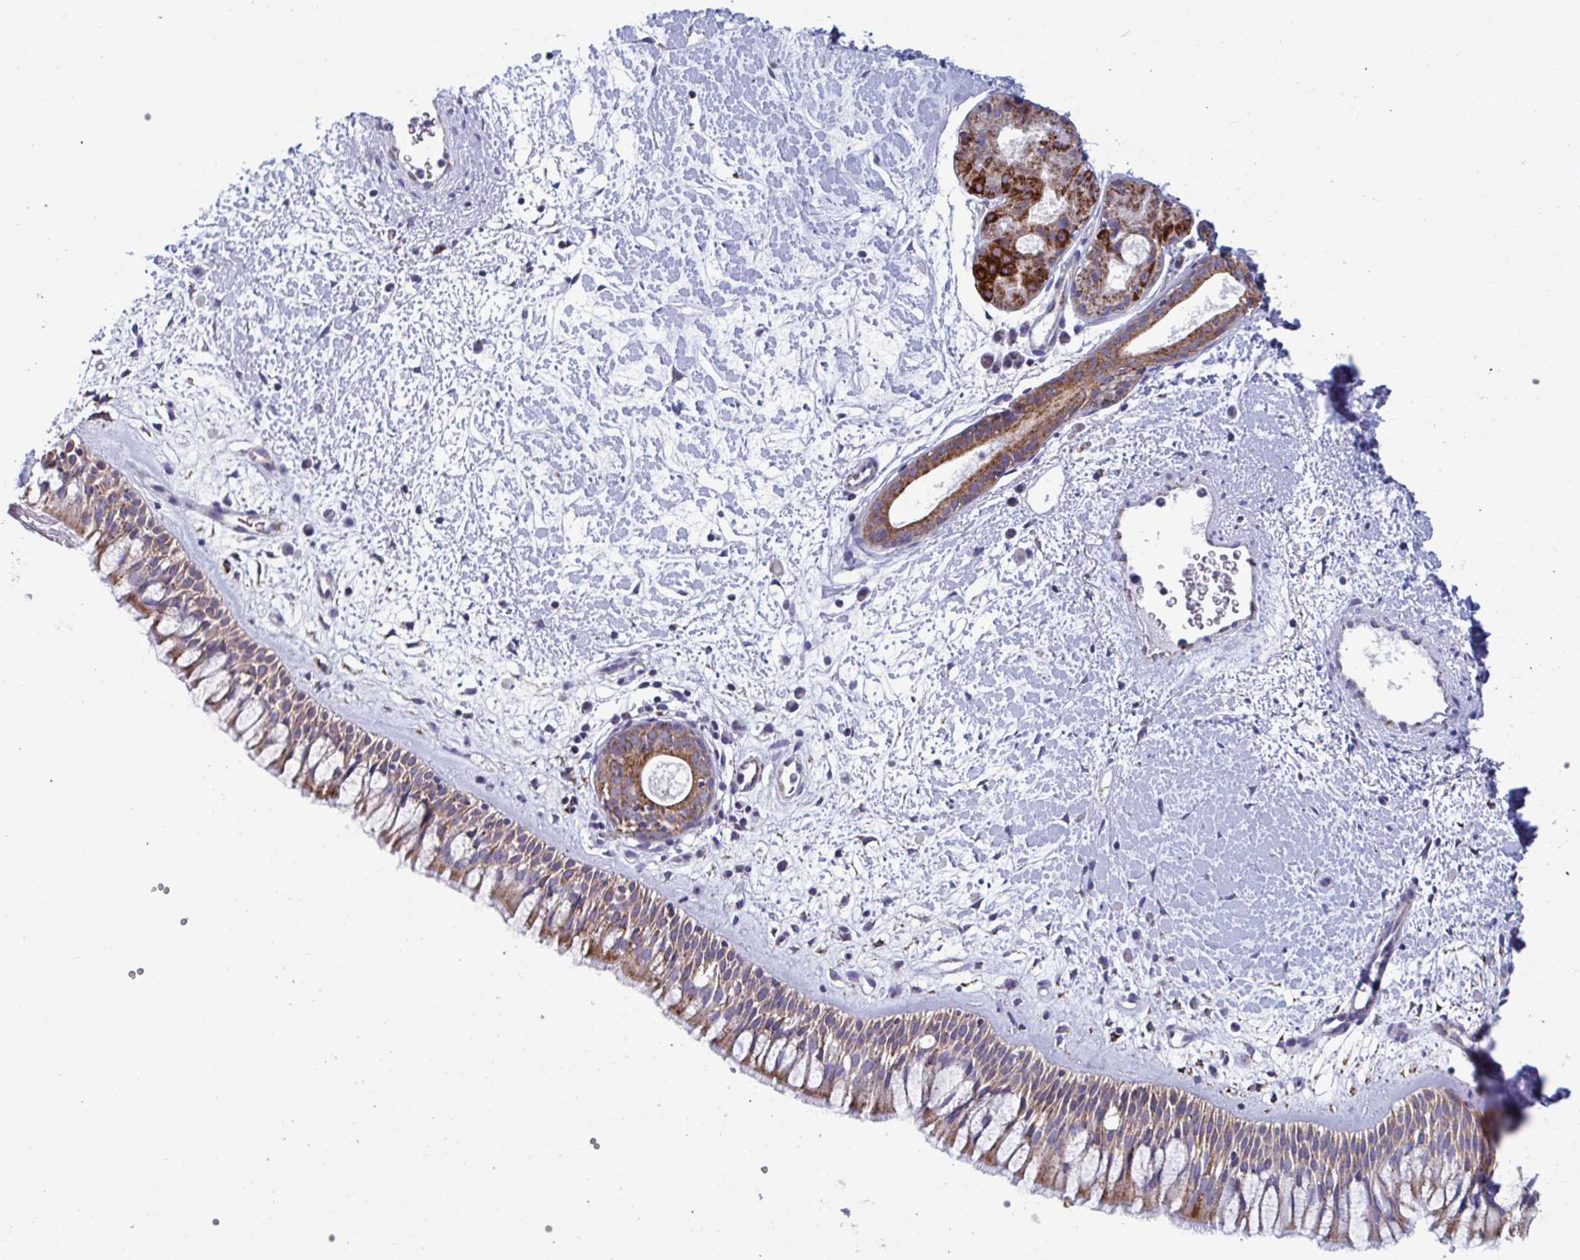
{"staining": {"intensity": "moderate", "quantity": ">75%", "location": "cytoplasmic/membranous"}, "tissue": "nasopharynx", "cell_type": "Respiratory epithelial cells", "image_type": "normal", "snomed": [{"axis": "morphology", "description": "Normal tissue, NOS"}, {"axis": "topography", "description": "Nasopharynx"}], "caption": "Benign nasopharynx exhibits moderate cytoplasmic/membranous staining in approximately >75% of respiratory epithelial cells, visualized by immunohistochemistry.", "gene": "BCAT2", "patient": {"sex": "male", "age": 65}}